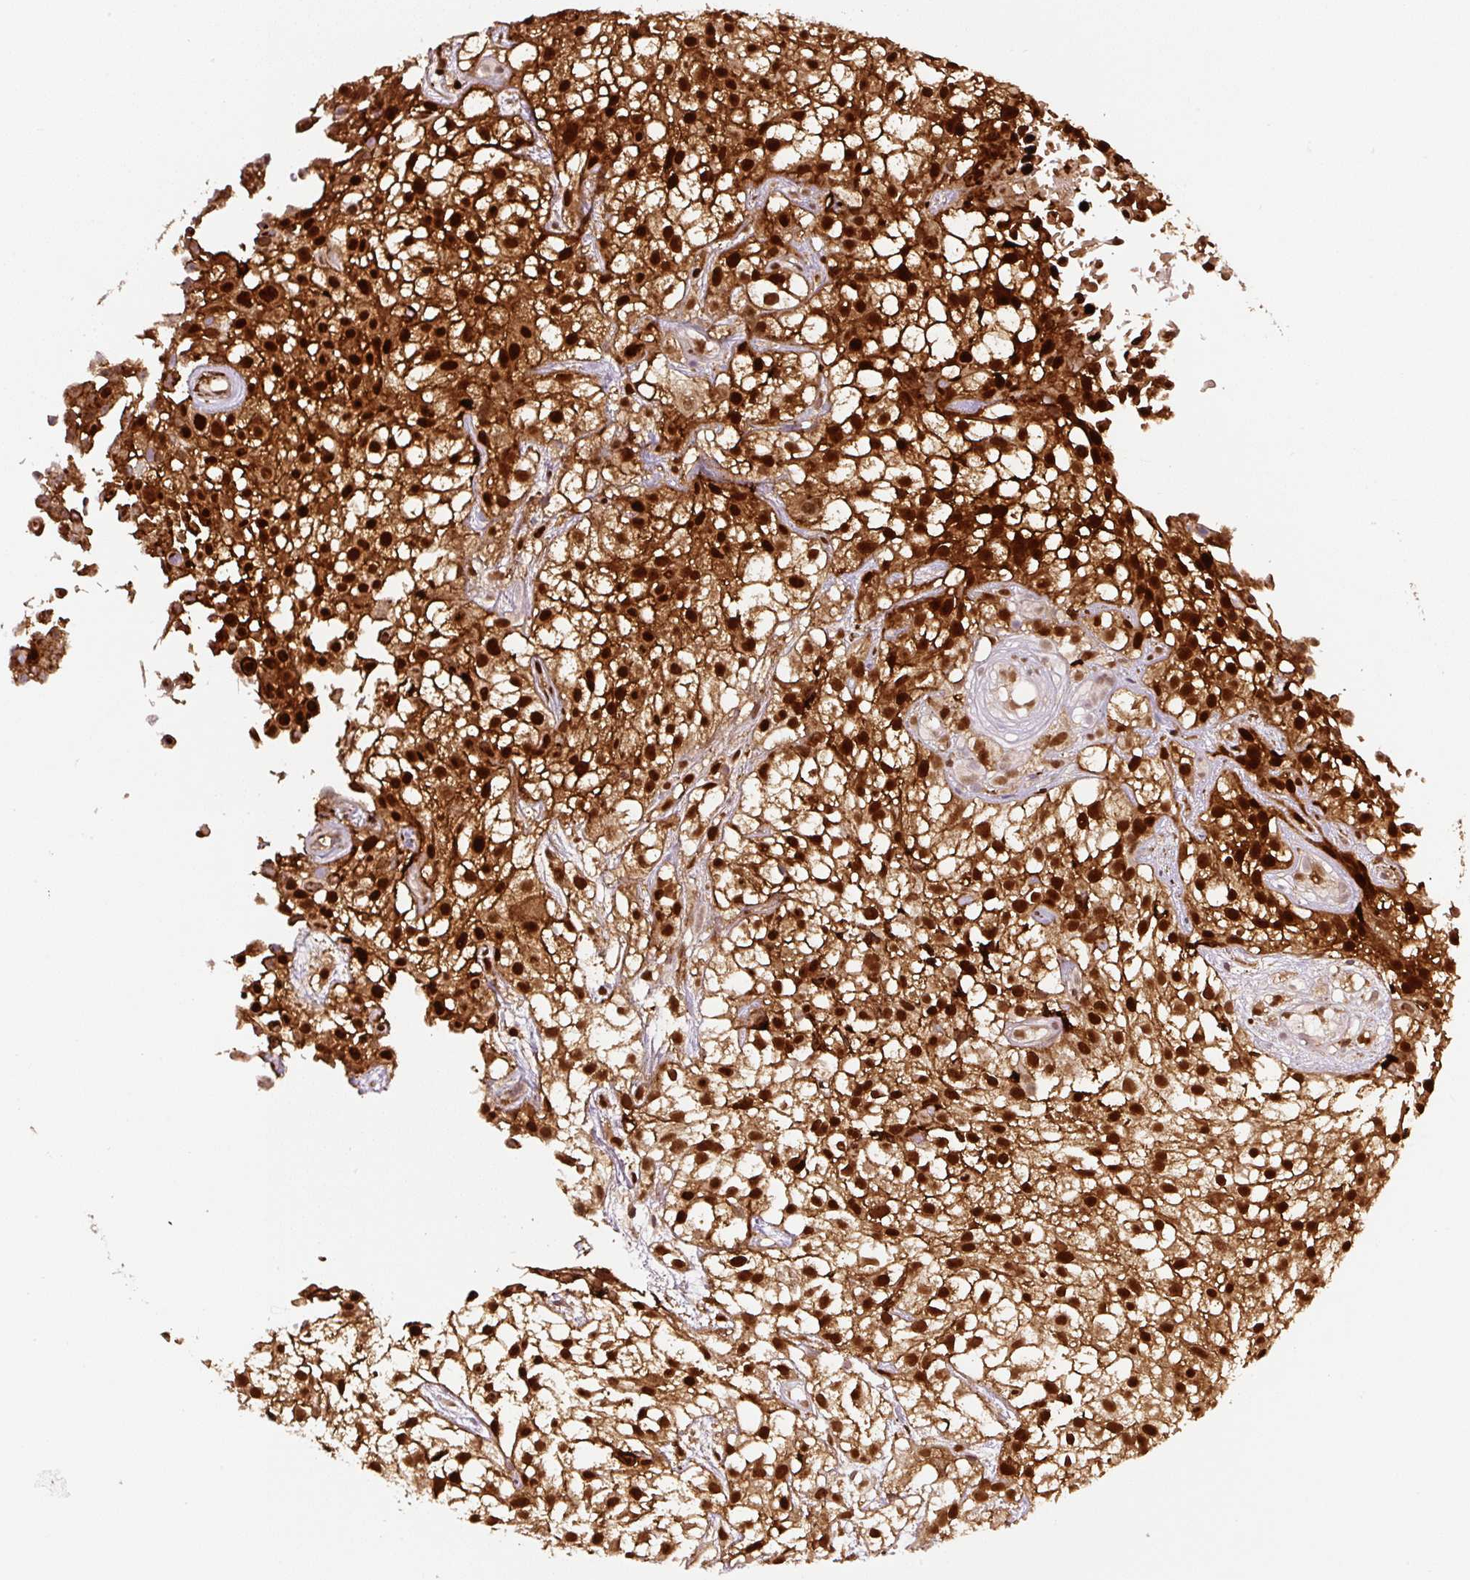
{"staining": {"intensity": "strong", "quantity": ">75%", "location": "cytoplasmic/membranous,nuclear"}, "tissue": "urothelial cancer", "cell_type": "Tumor cells", "image_type": "cancer", "snomed": [{"axis": "morphology", "description": "Urothelial carcinoma, High grade"}, {"axis": "topography", "description": "Urinary bladder"}], "caption": "Approximately >75% of tumor cells in human urothelial cancer reveal strong cytoplasmic/membranous and nuclear protein expression as visualized by brown immunohistochemical staining.", "gene": "ANXA1", "patient": {"sex": "male", "age": 56}}